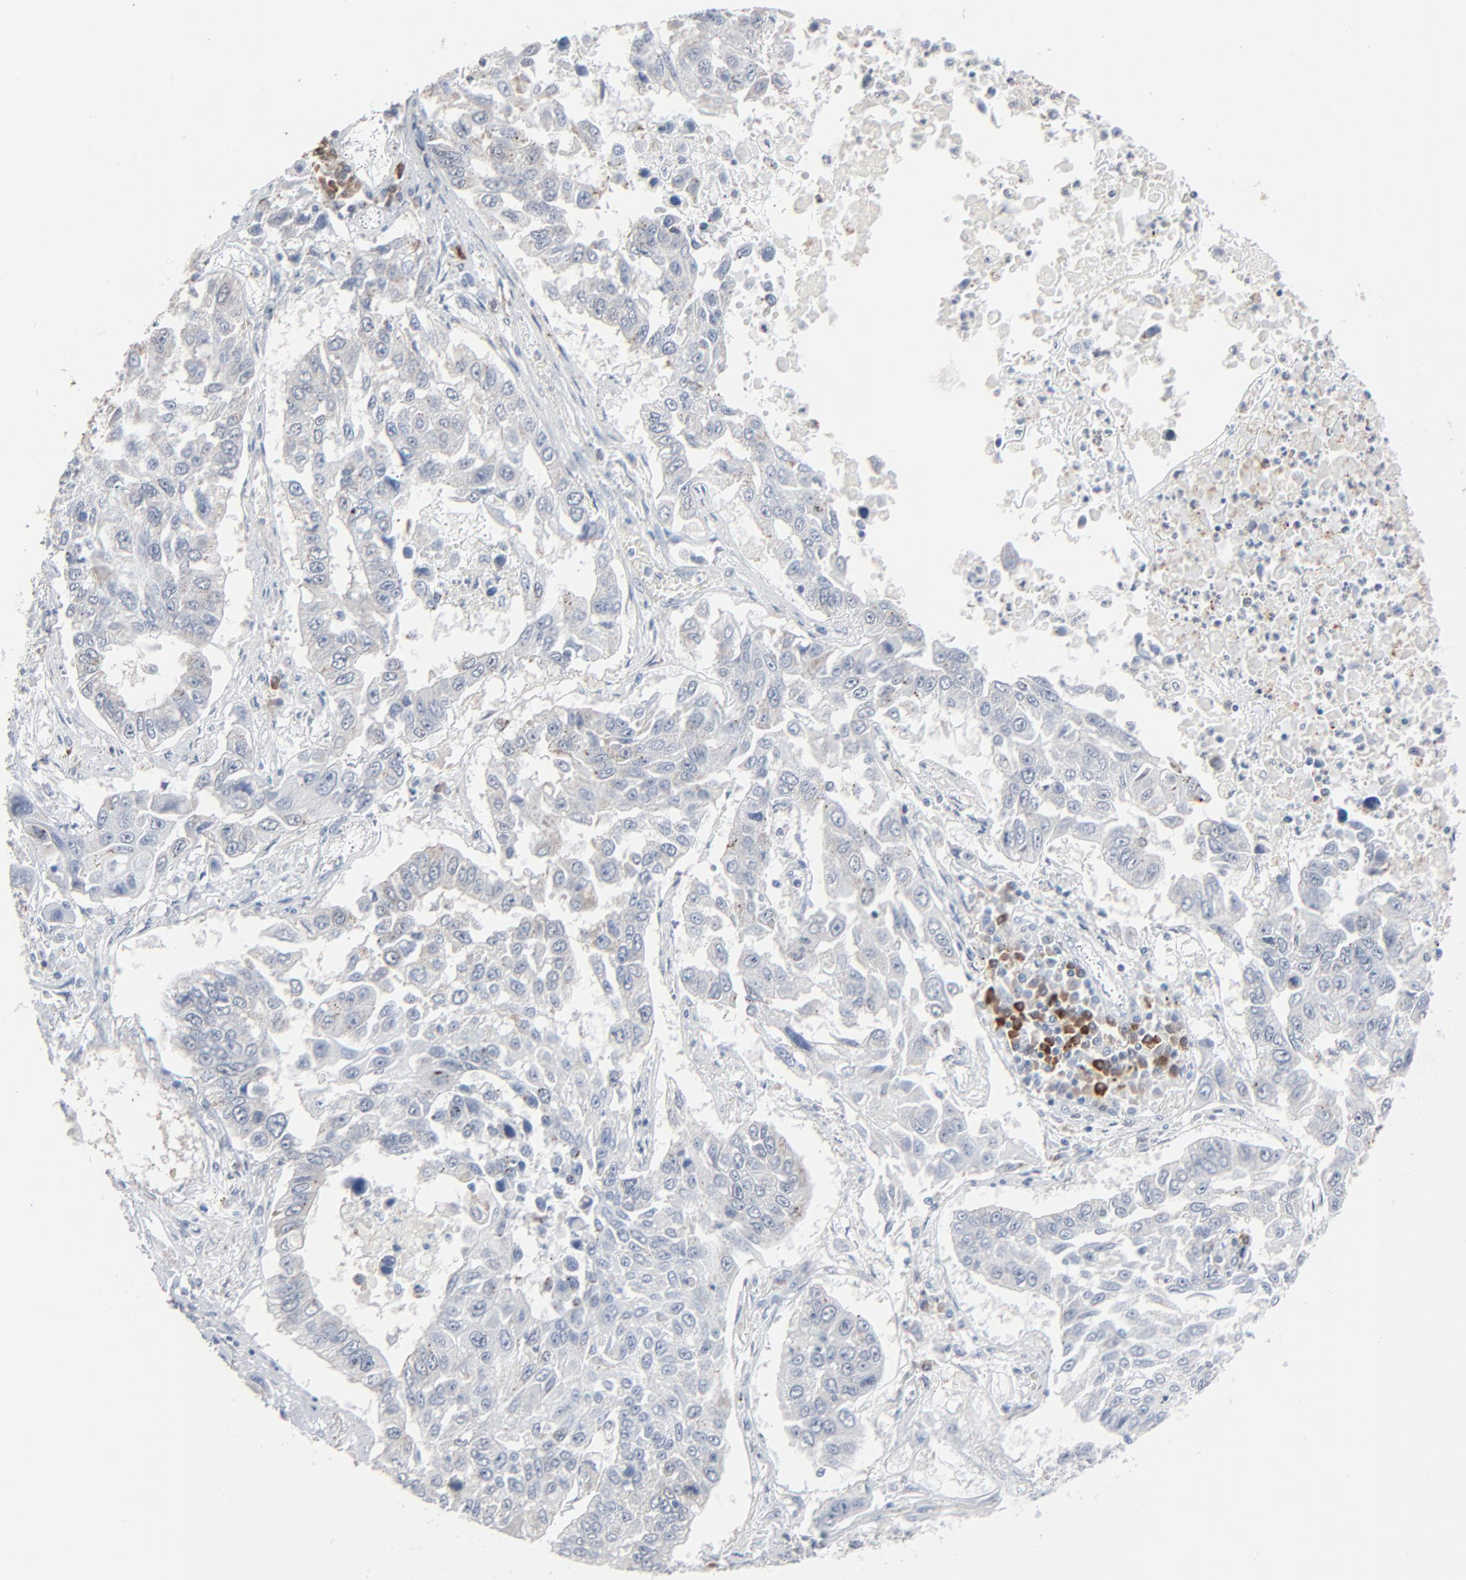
{"staining": {"intensity": "negative", "quantity": "none", "location": "none"}, "tissue": "lung cancer", "cell_type": "Tumor cells", "image_type": "cancer", "snomed": [{"axis": "morphology", "description": "Squamous cell carcinoma, NOS"}, {"axis": "topography", "description": "Lung"}], "caption": "Immunohistochemistry image of lung squamous cell carcinoma stained for a protein (brown), which demonstrates no expression in tumor cells. (Stains: DAB (3,3'-diaminobenzidine) immunohistochemistry with hematoxylin counter stain, Microscopy: brightfield microscopy at high magnification).", "gene": "PHGDH", "patient": {"sex": "male", "age": 71}}